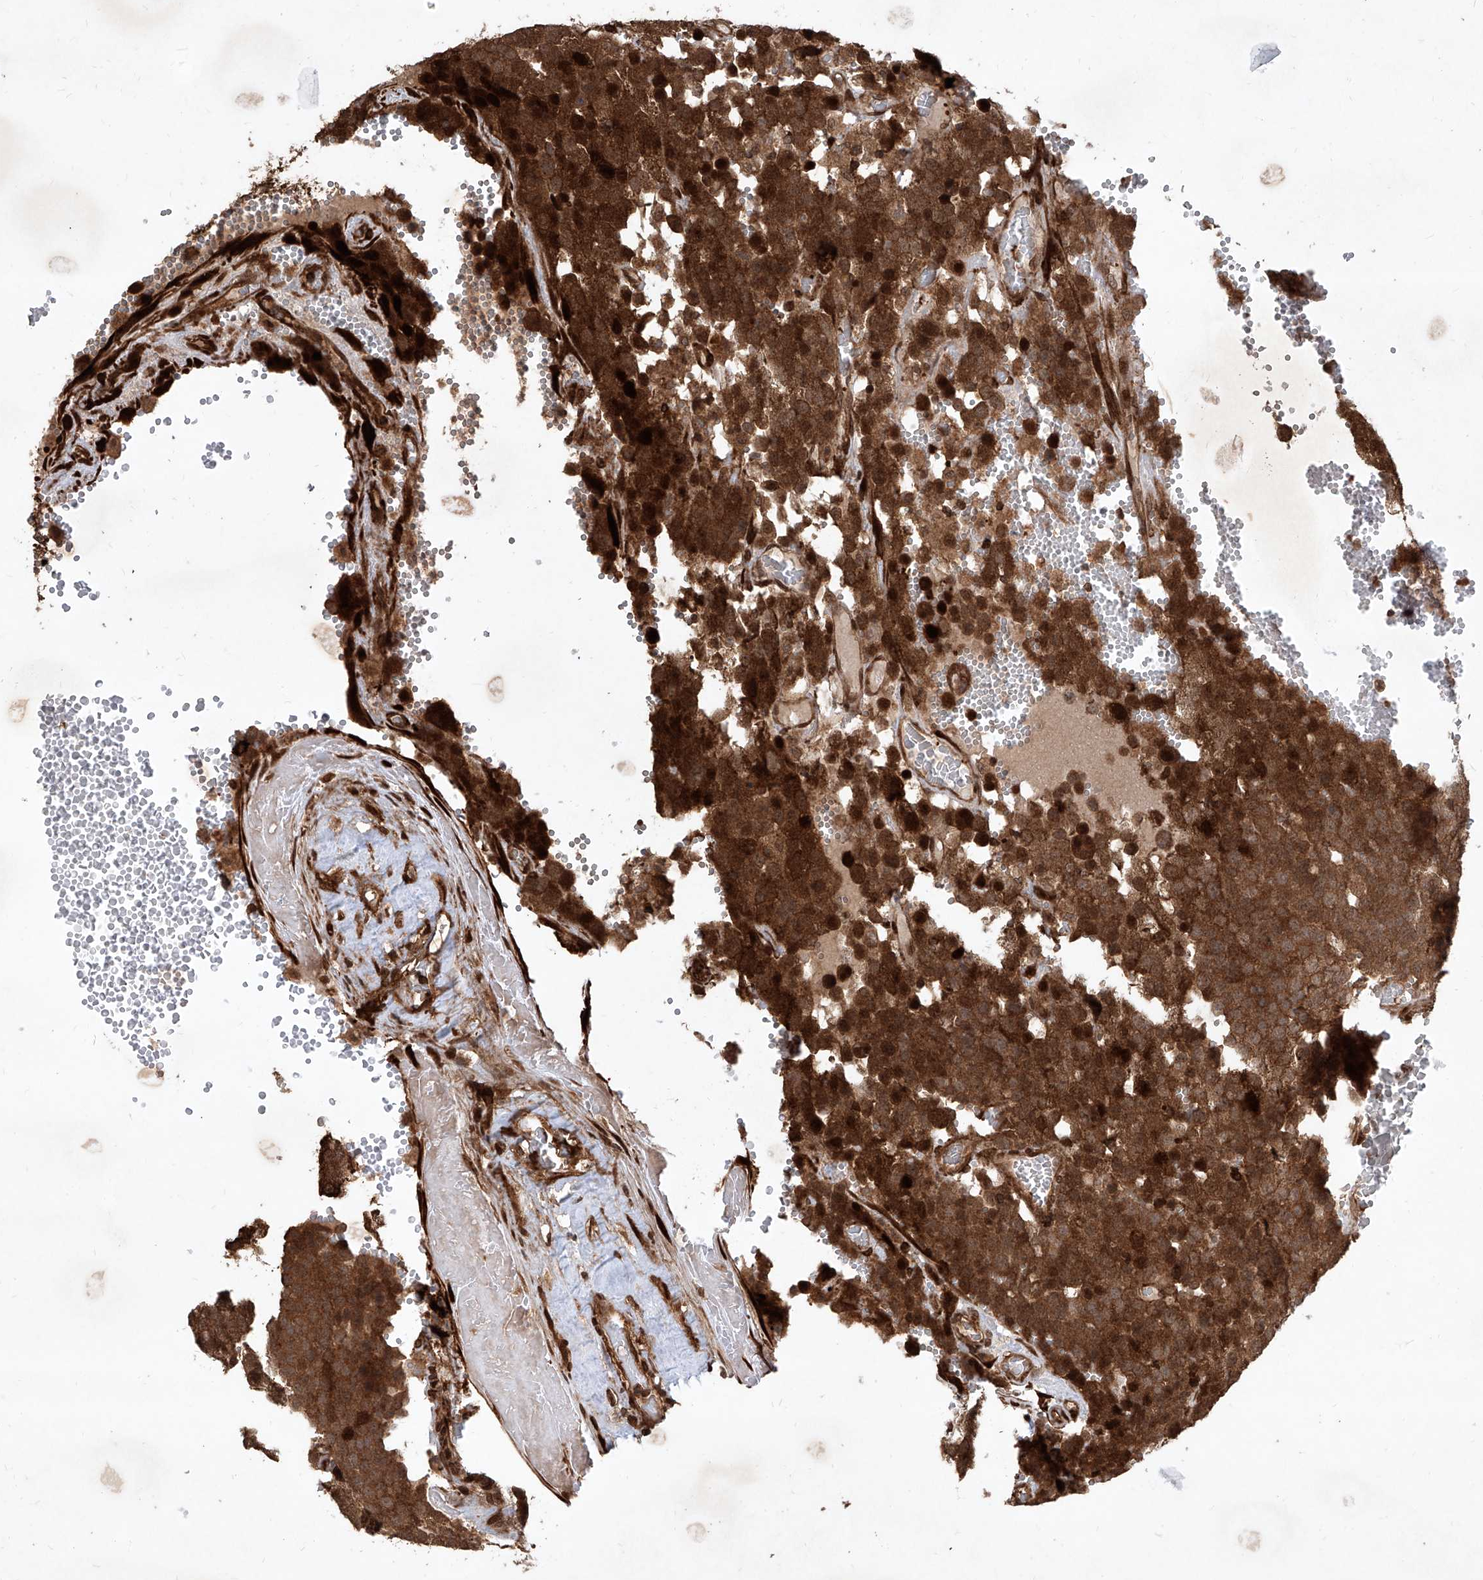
{"staining": {"intensity": "strong", "quantity": ">75%", "location": "cytoplasmic/membranous,nuclear"}, "tissue": "testis cancer", "cell_type": "Tumor cells", "image_type": "cancer", "snomed": [{"axis": "morphology", "description": "Seminoma, NOS"}, {"axis": "topography", "description": "Testis"}], "caption": "Human testis seminoma stained with a protein marker reveals strong staining in tumor cells.", "gene": "MAGED2", "patient": {"sex": "male", "age": 71}}